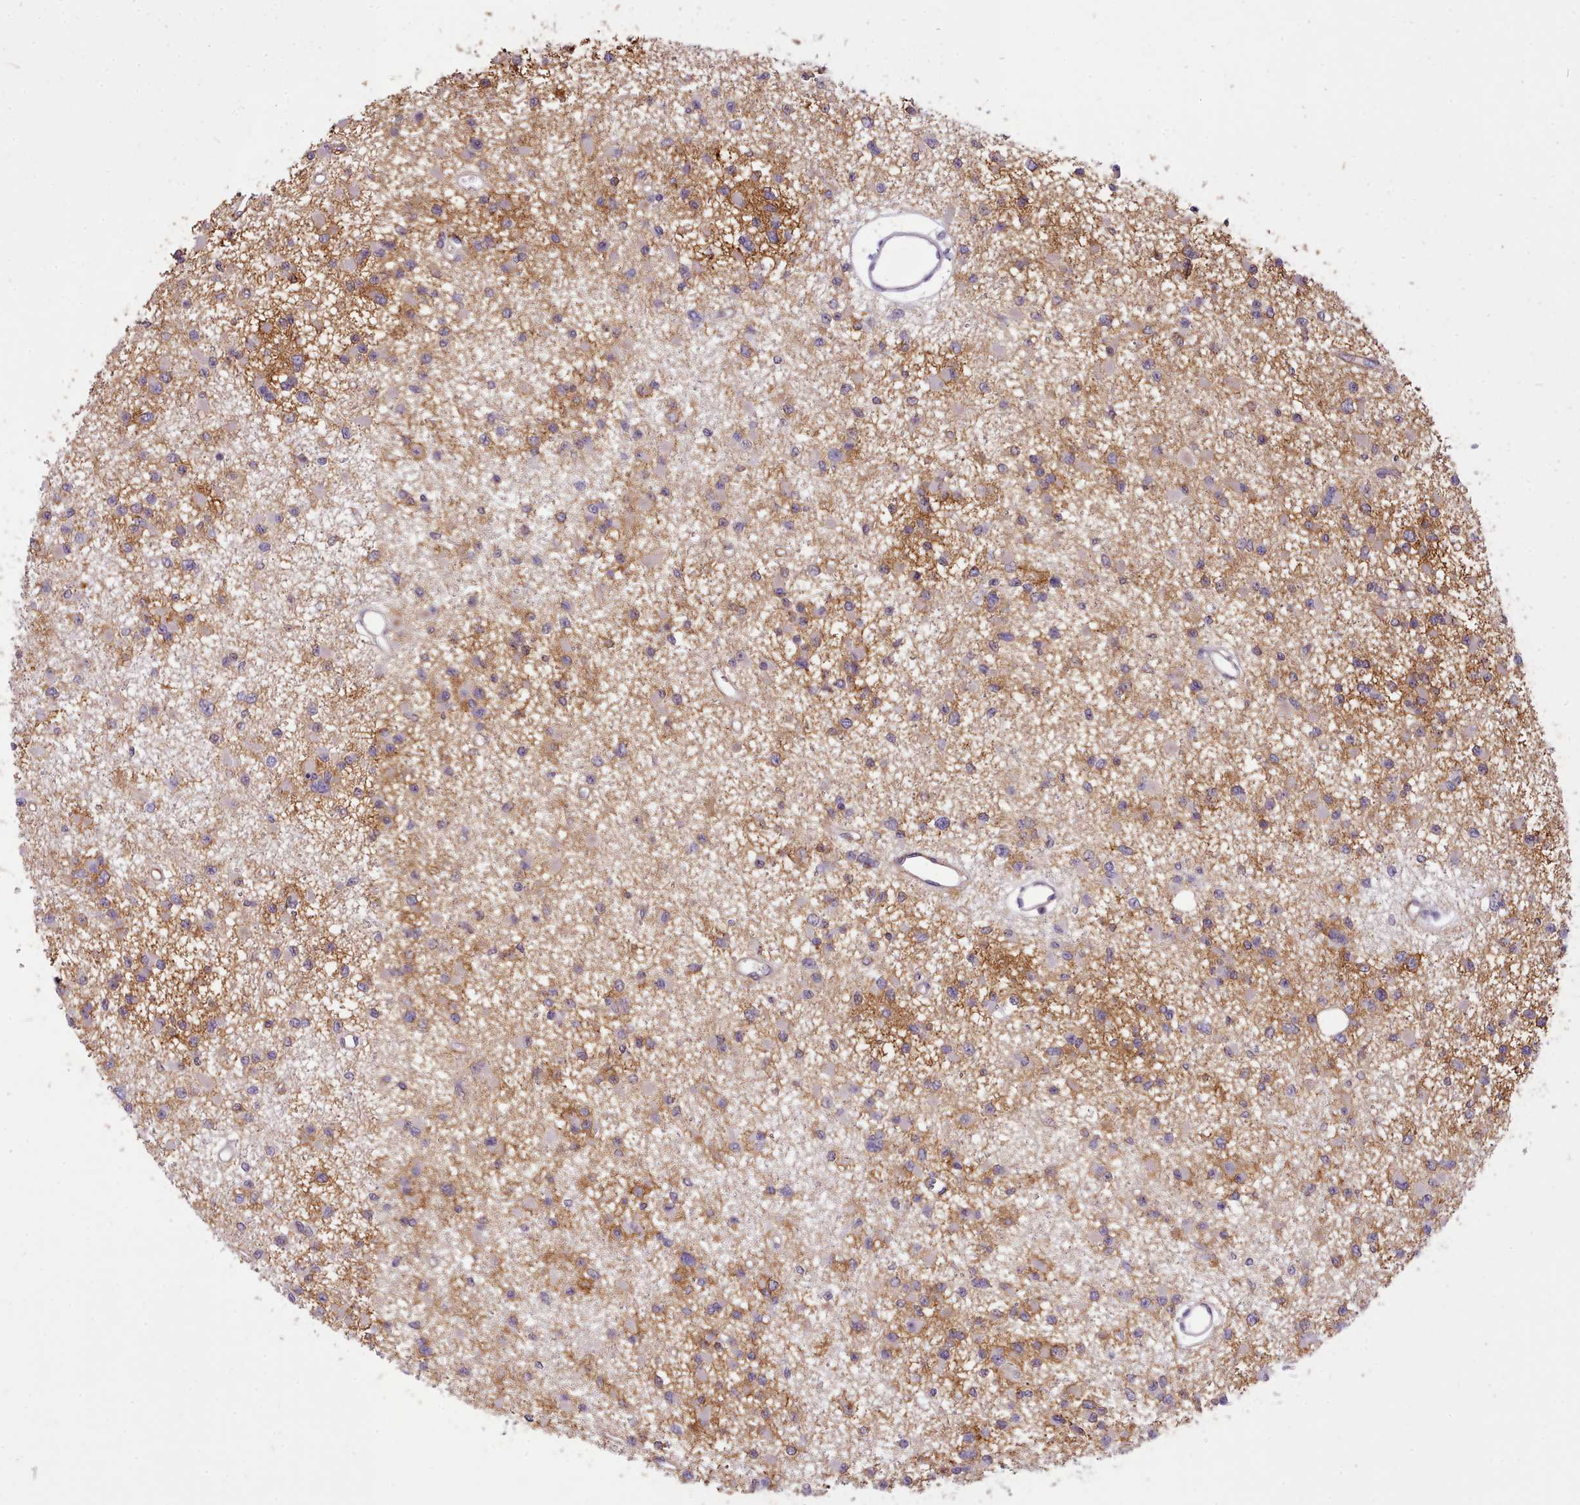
{"staining": {"intensity": "moderate", "quantity": "<25%", "location": "cytoplasmic/membranous"}, "tissue": "glioma", "cell_type": "Tumor cells", "image_type": "cancer", "snomed": [{"axis": "morphology", "description": "Glioma, malignant, Low grade"}, {"axis": "topography", "description": "Brain"}], "caption": "Glioma stained with immunohistochemistry reveals moderate cytoplasmic/membranous staining in about <25% of tumor cells. (brown staining indicates protein expression, while blue staining denotes nuclei).", "gene": "CYP2A13", "patient": {"sex": "female", "age": 22}}